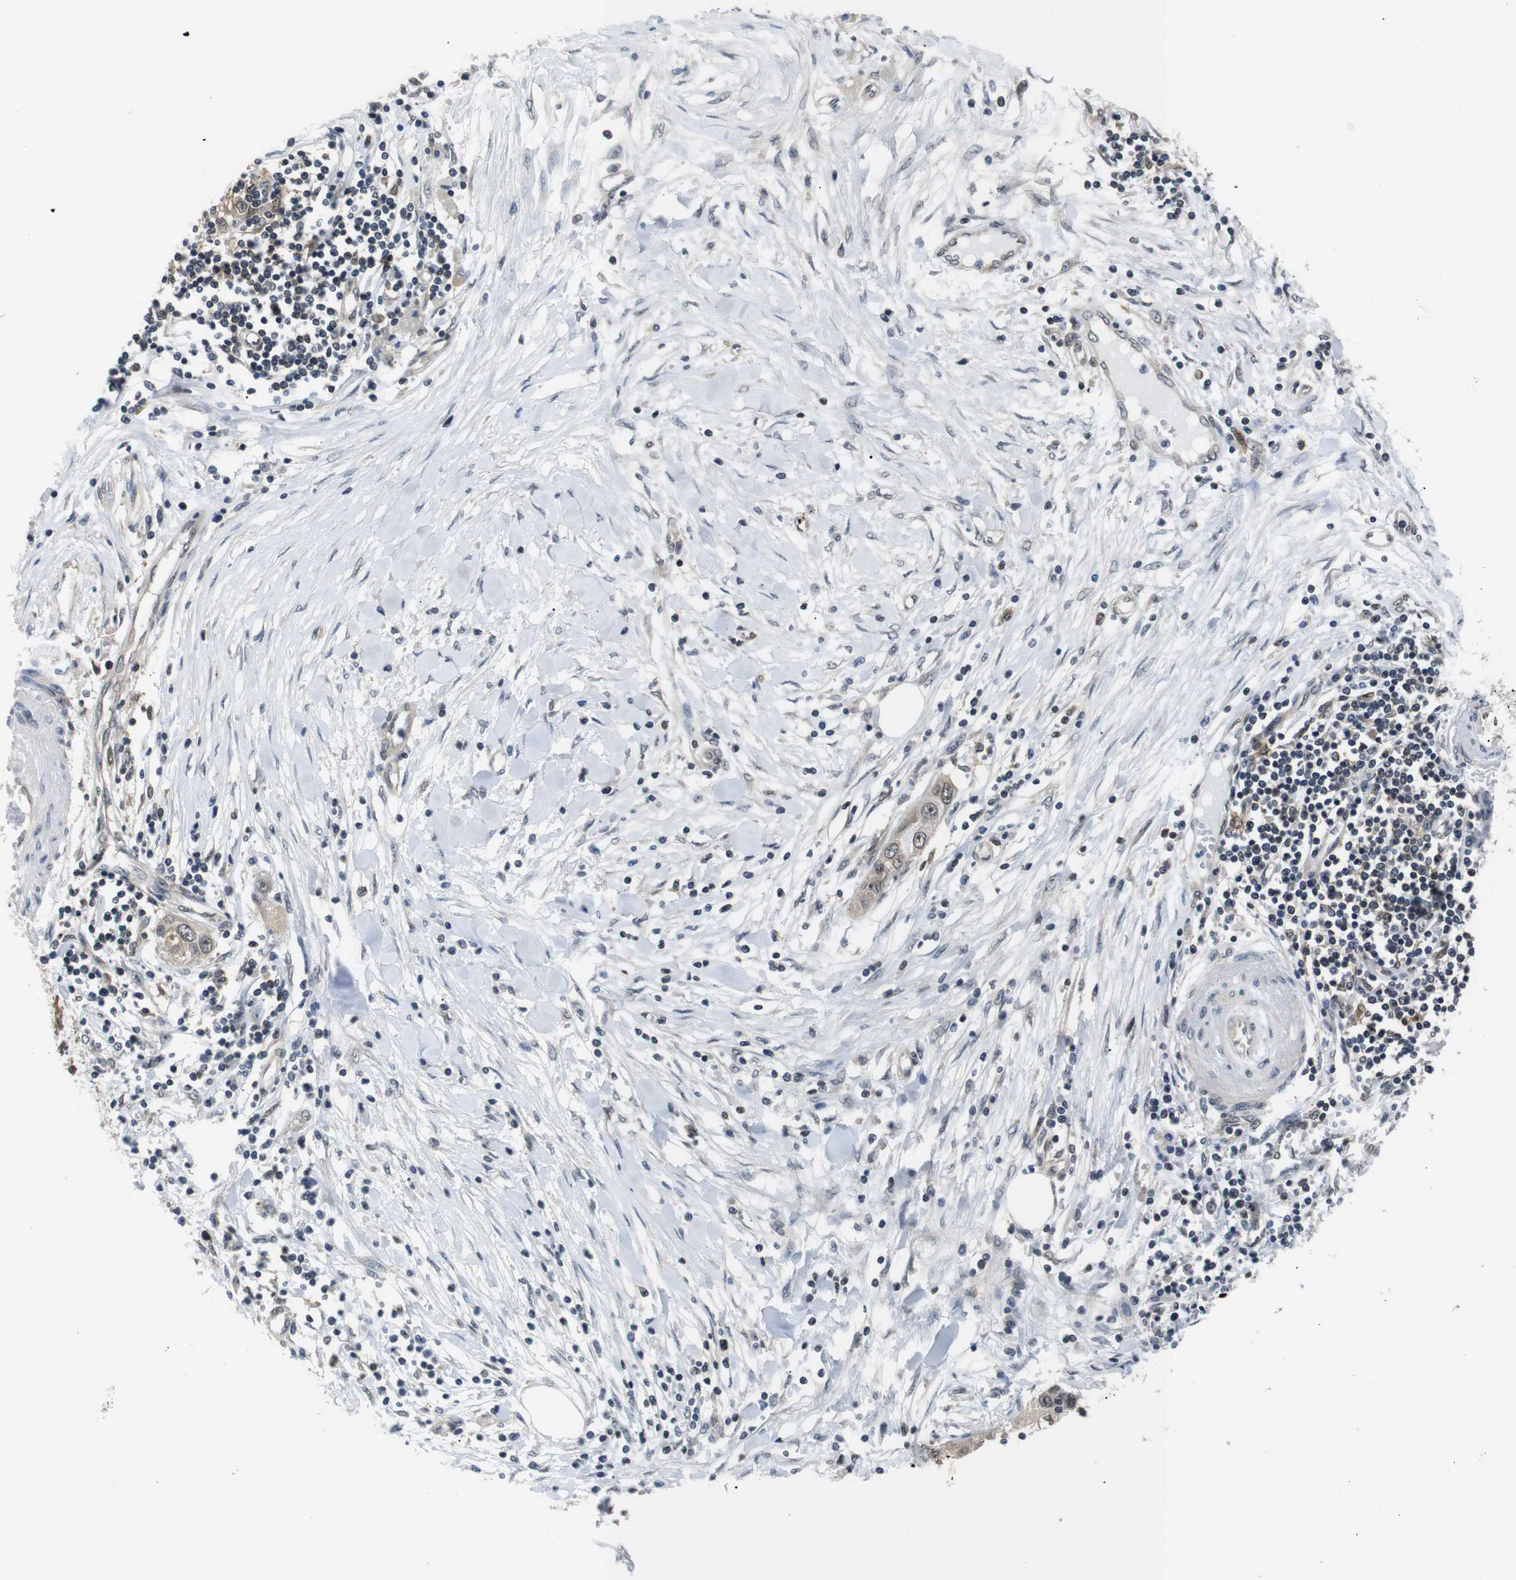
{"staining": {"intensity": "weak", "quantity": "<25%", "location": "cytoplasmic/membranous,nuclear"}, "tissue": "pancreatic cancer", "cell_type": "Tumor cells", "image_type": "cancer", "snomed": [{"axis": "morphology", "description": "Adenocarcinoma, NOS"}, {"axis": "topography", "description": "Pancreas"}], "caption": "High power microscopy micrograph of an IHC image of pancreatic cancer (adenocarcinoma), revealing no significant expression in tumor cells.", "gene": "UBXN1", "patient": {"sex": "female", "age": 70}}